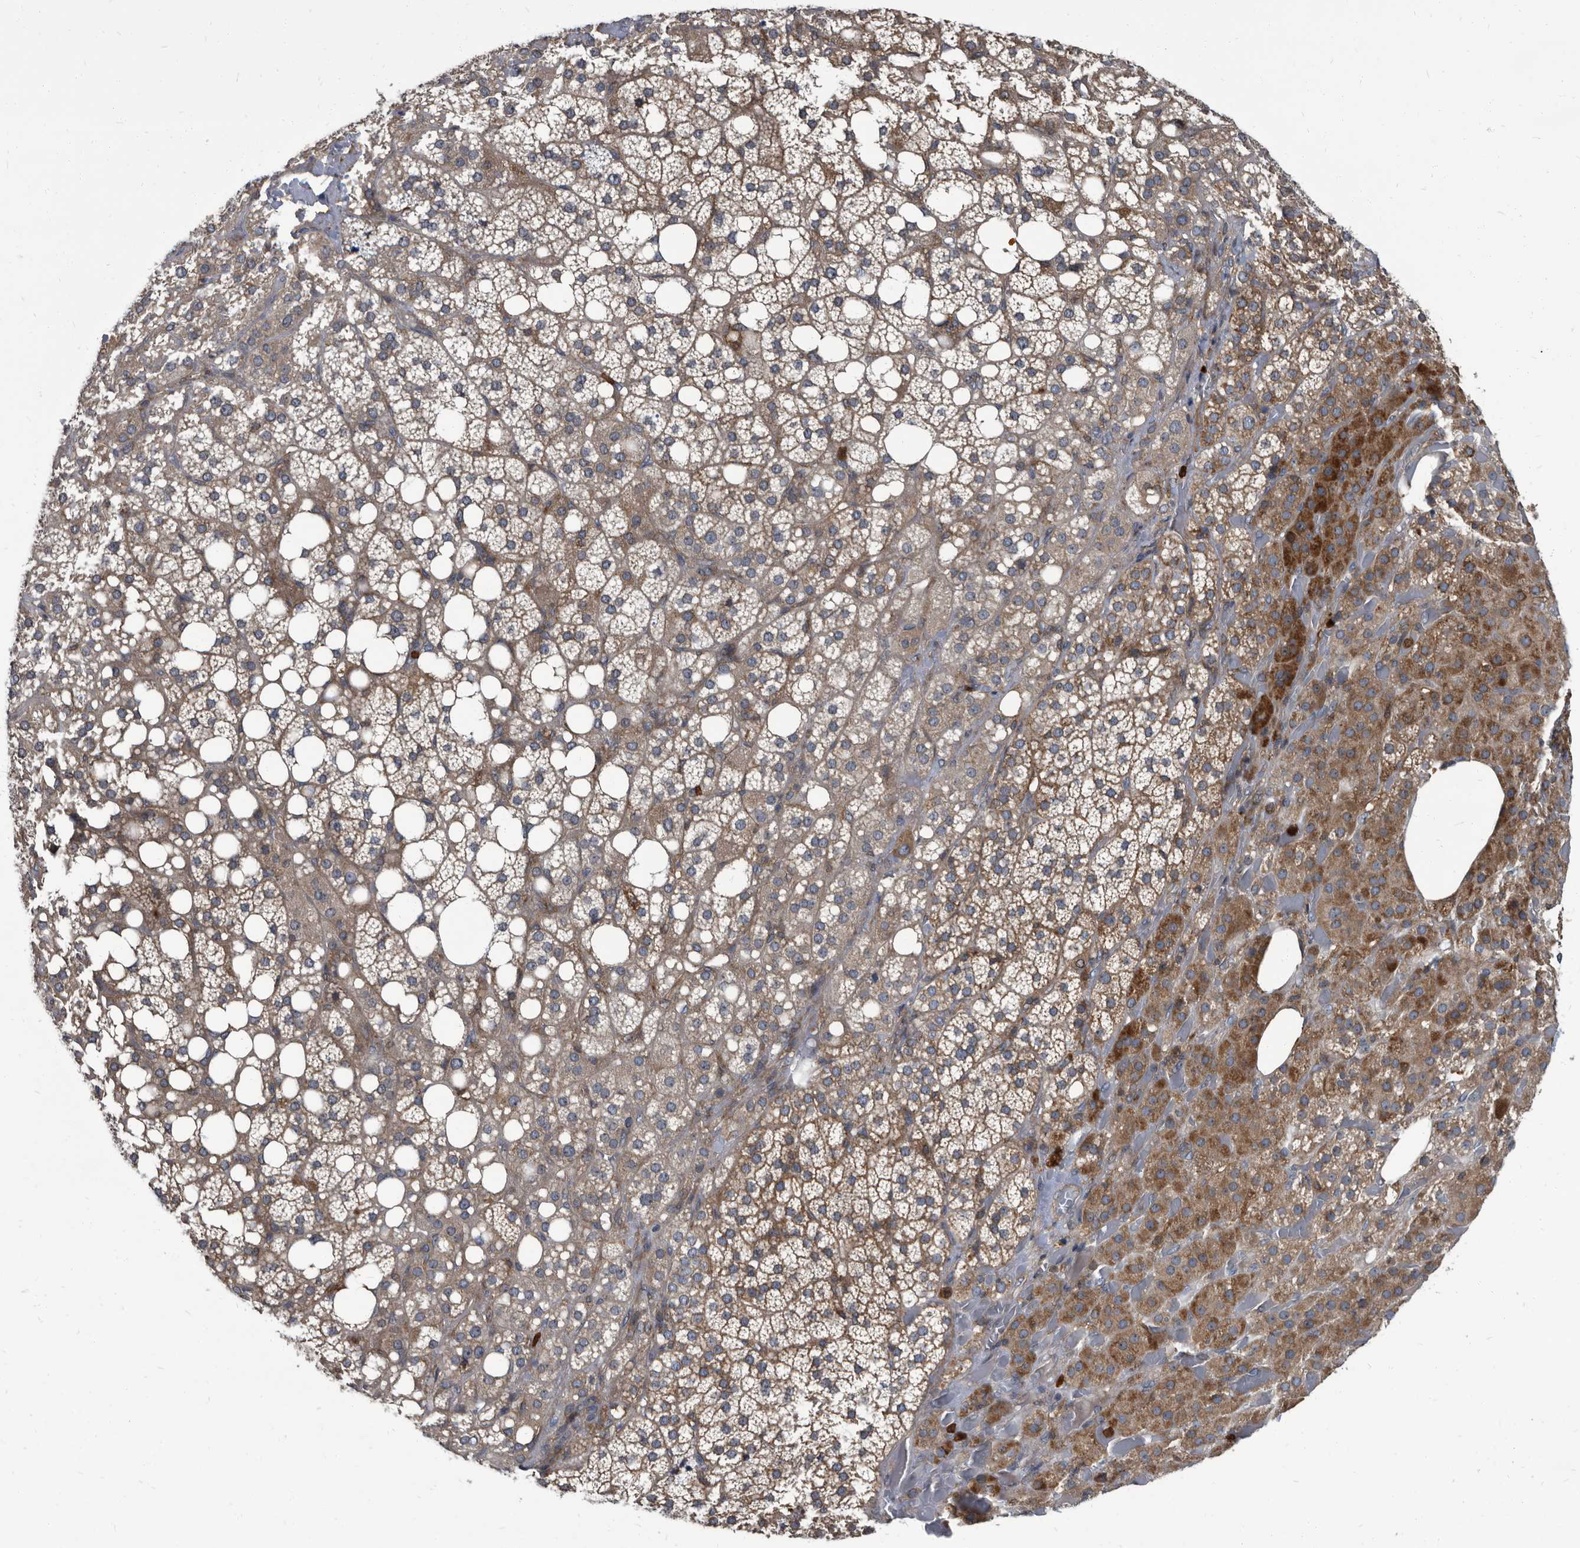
{"staining": {"intensity": "moderate", "quantity": ">75%", "location": "cytoplasmic/membranous"}, "tissue": "adrenal gland", "cell_type": "Glandular cells", "image_type": "normal", "snomed": [{"axis": "morphology", "description": "Normal tissue, NOS"}, {"axis": "topography", "description": "Adrenal gland"}], "caption": "Brown immunohistochemical staining in benign adrenal gland demonstrates moderate cytoplasmic/membranous expression in about >75% of glandular cells.", "gene": "CDV3", "patient": {"sex": "female", "age": 59}}